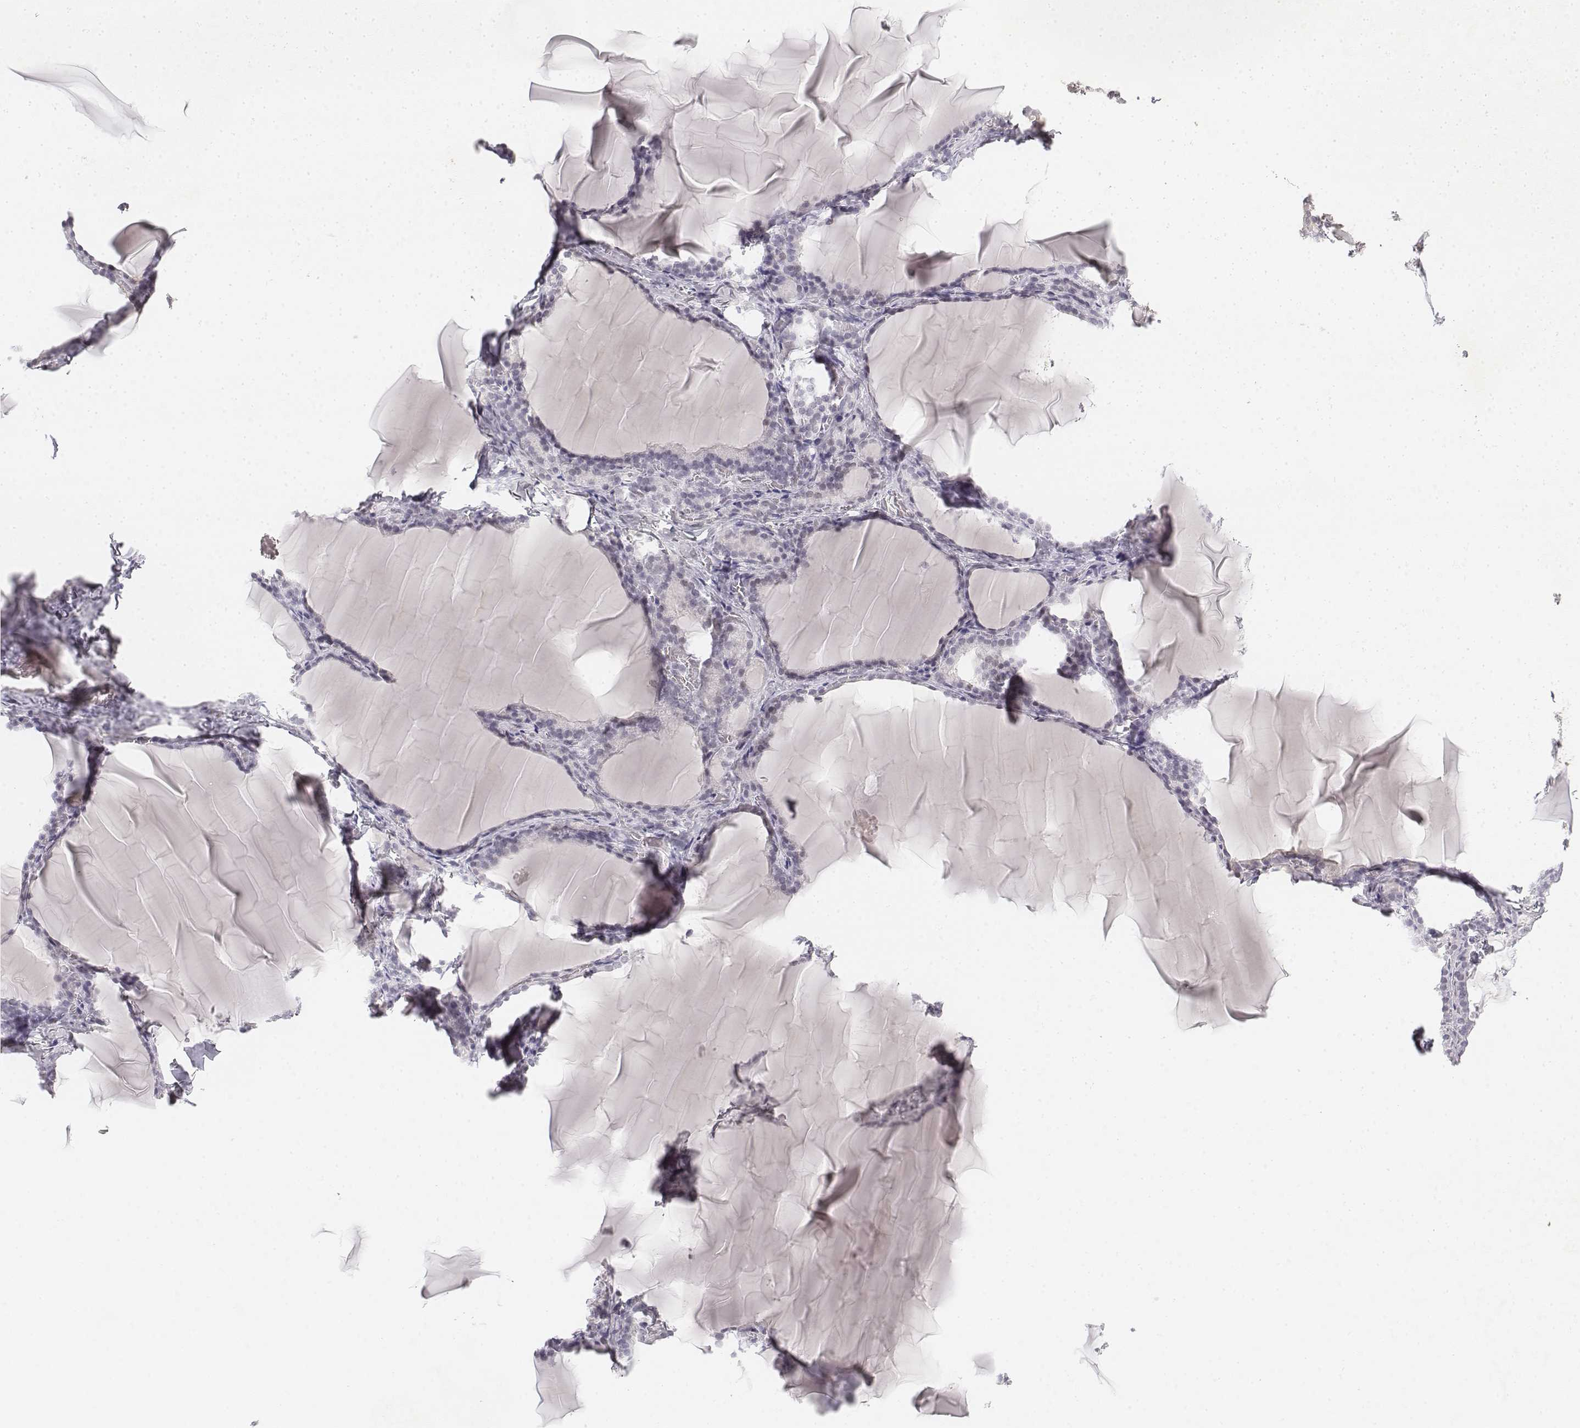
{"staining": {"intensity": "negative", "quantity": "none", "location": "none"}, "tissue": "thyroid gland", "cell_type": "Glandular cells", "image_type": "normal", "snomed": [{"axis": "morphology", "description": "Normal tissue, NOS"}, {"axis": "morphology", "description": "Hyperplasia, NOS"}, {"axis": "topography", "description": "Thyroid gland"}], "caption": "This is a image of IHC staining of unremarkable thyroid gland, which shows no staining in glandular cells. (DAB (3,3'-diaminobenzidine) immunohistochemistry (IHC) visualized using brightfield microscopy, high magnification).", "gene": "KRT84", "patient": {"sex": "female", "age": 27}}